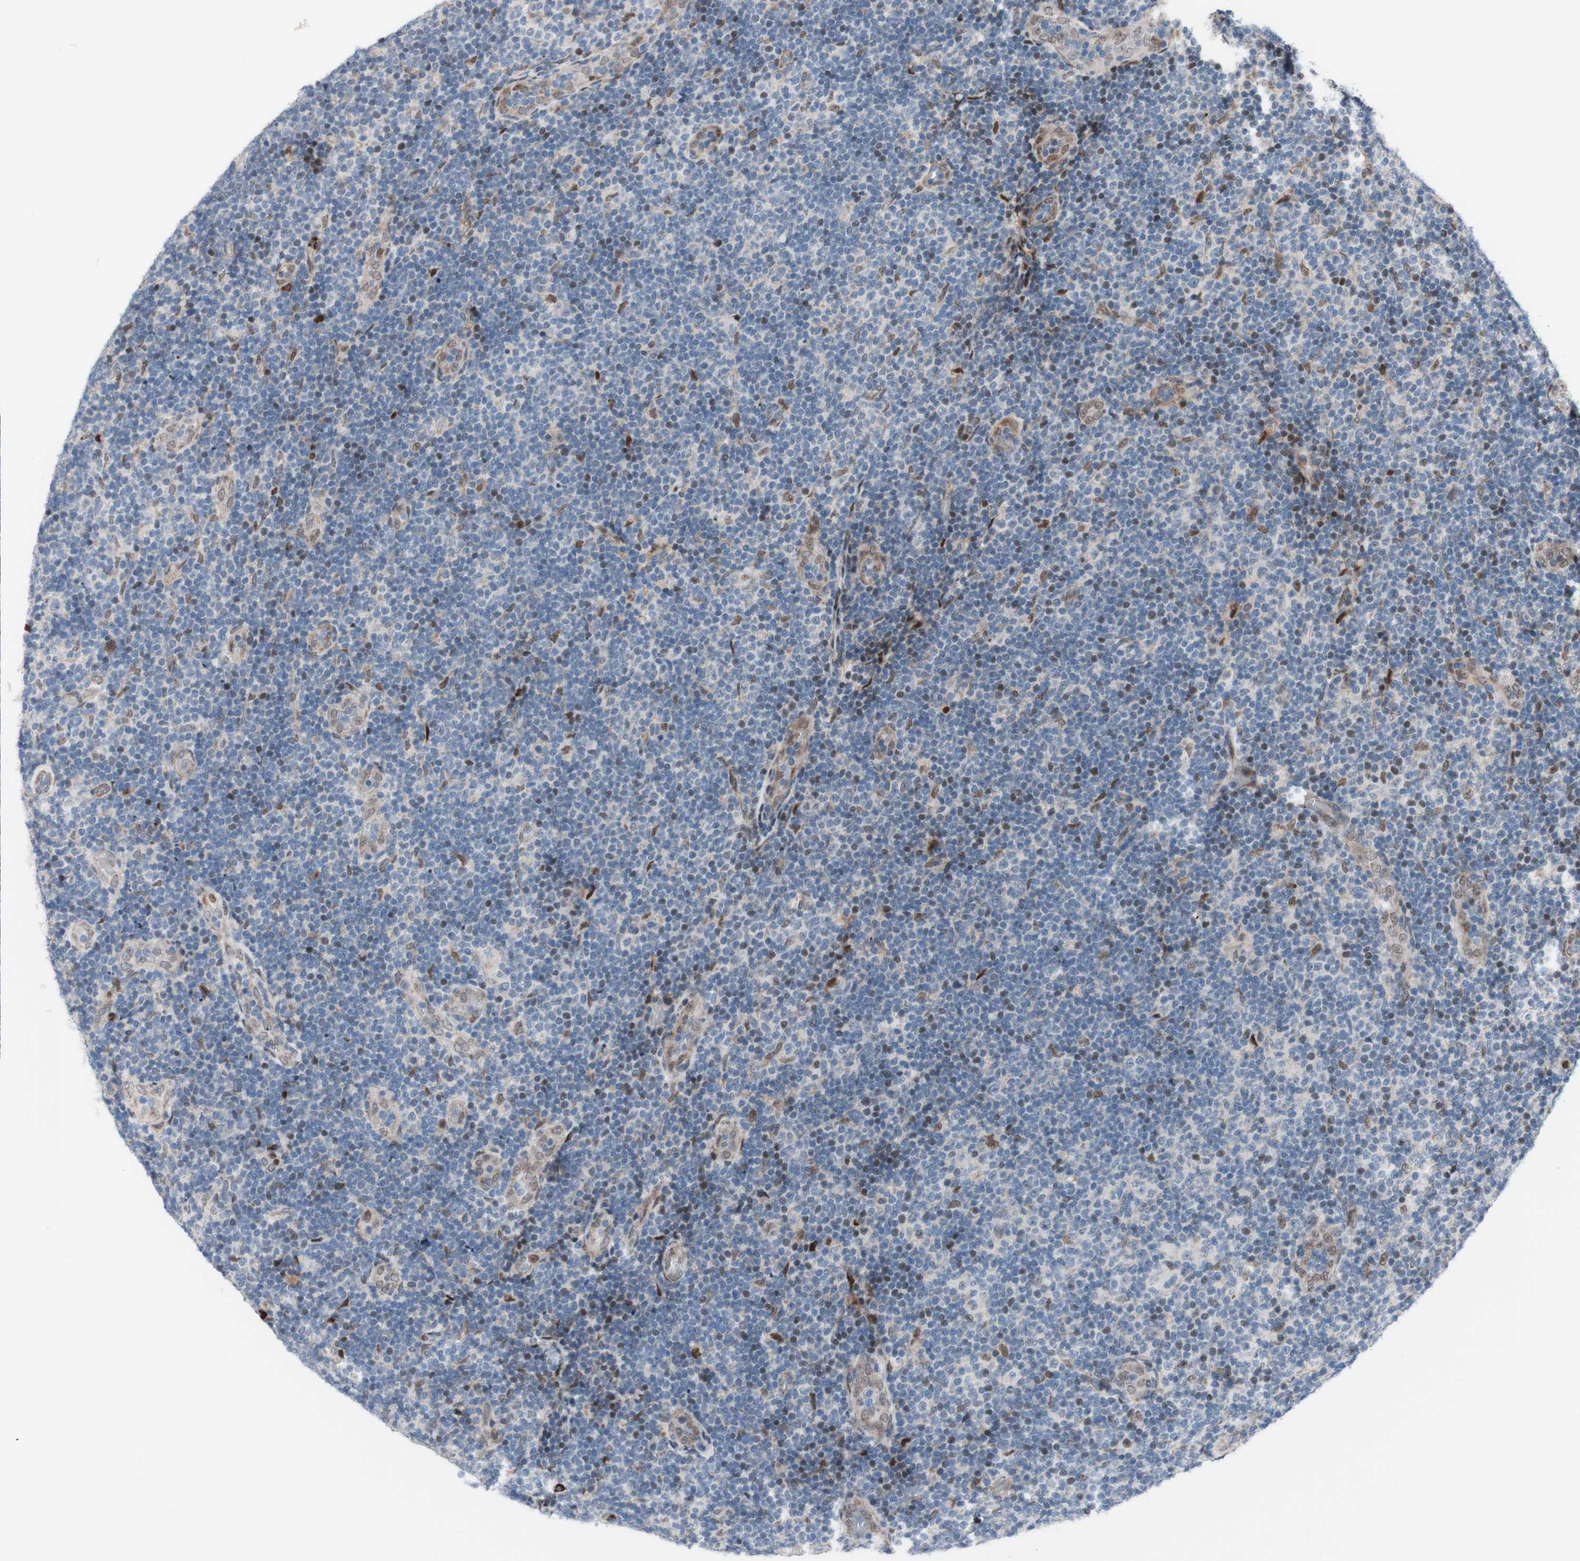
{"staining": {"intensity": "negative", "quantity": "none", "location": "none"}, "tissue": "lymphoma", "cell_type": "Tumor cells", "image_type": "cancer", "snomed": [{"axis": "morphology", "description": "Malignant lymphoma, non-Hodgkin's type, Low grade"}, {"axis": "topography", "description": "Lymph node"}], "caption": "Immunohistochemistry photomicrograph of neoplastic tissue: human malignant lymphoma, non-Hodgkin's type (low-grade) stained with DAB (3,3'-diaminobenzidine) demonstrates no significant protein expression in tumor cells. (Immunohistochemistry (ihc), brightfield microscopy, high magnification).", "gene": "PHTF2", "patient": {"sex": "male", "age": 83}}